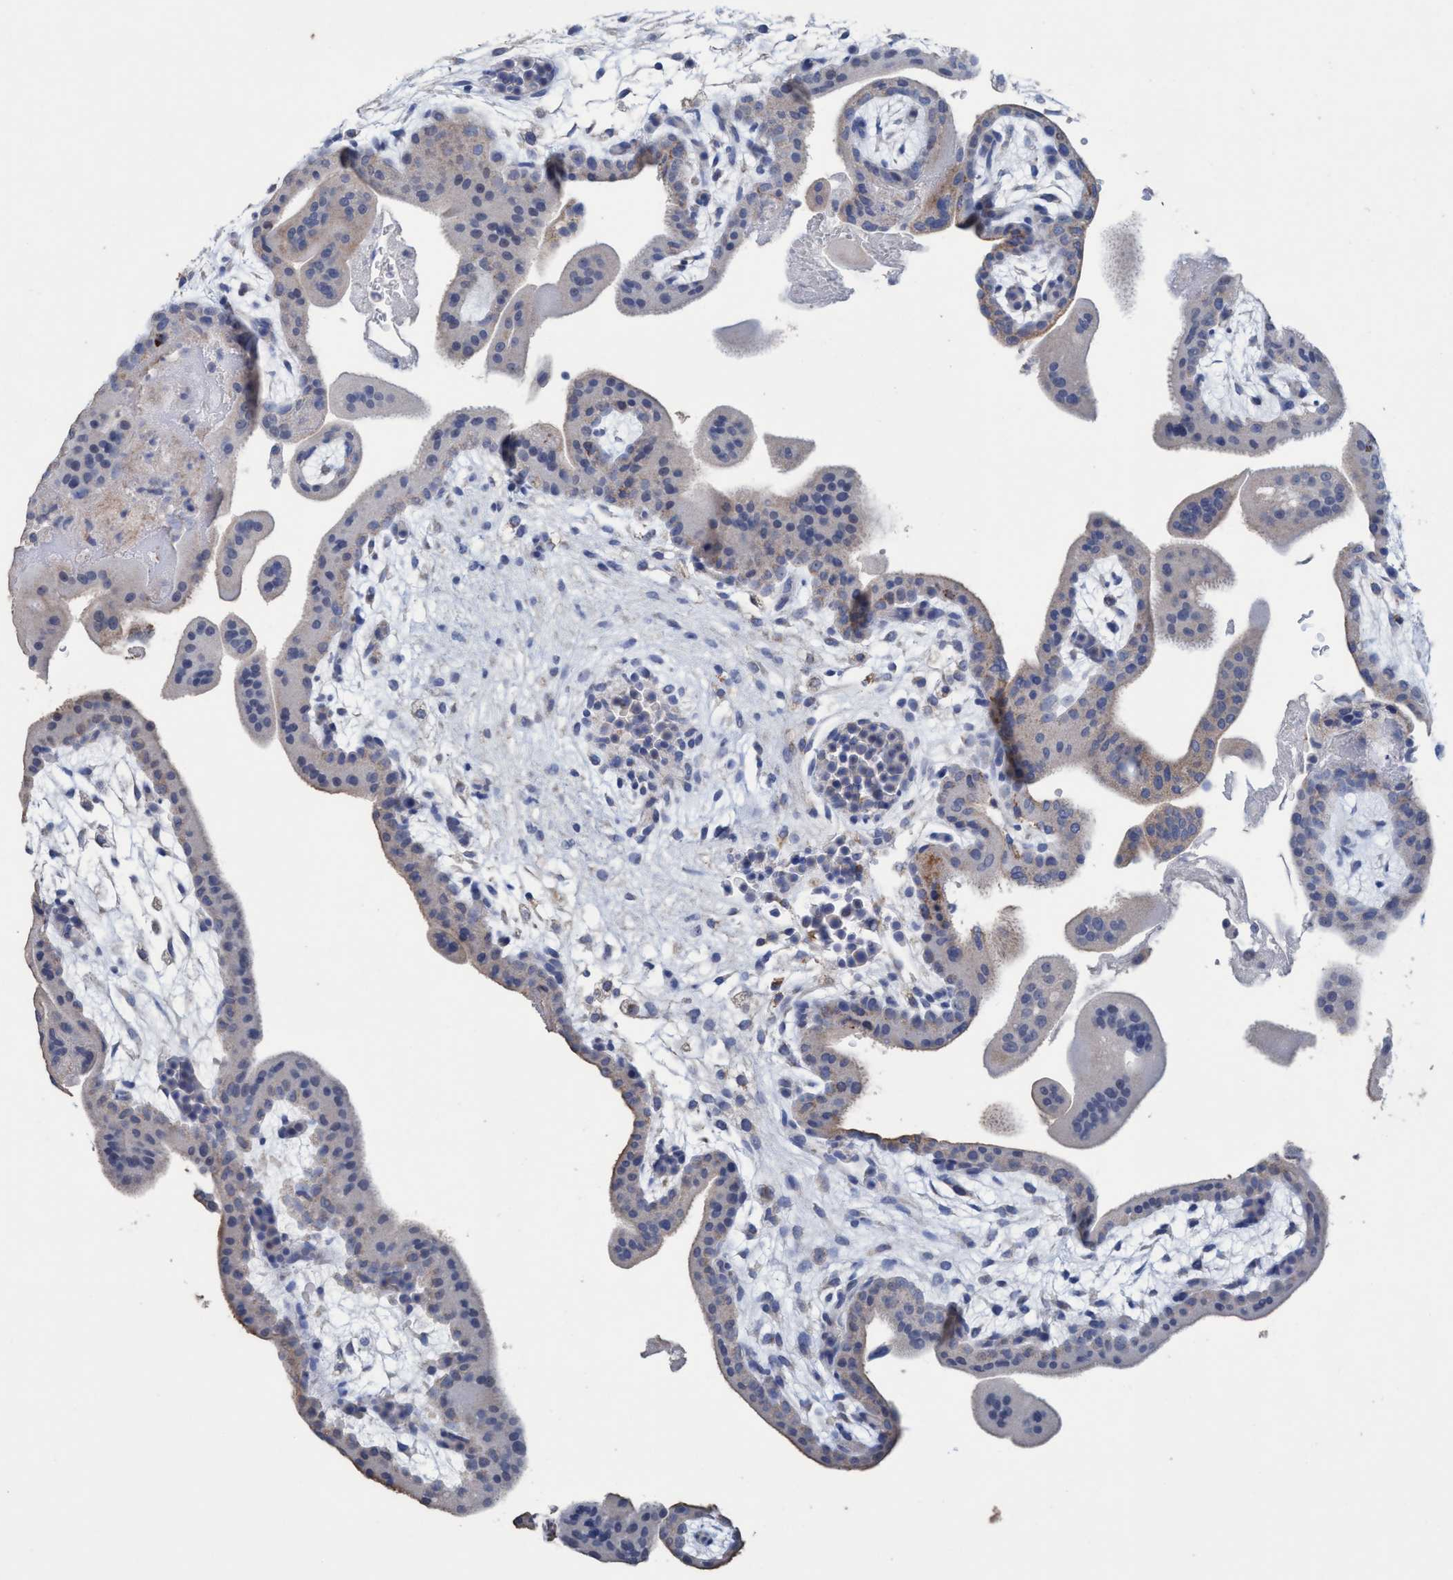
{"staining": {"intensity": "weak", "quantity": "<25%", "location": "cytoplasmic/membranous"}, "tissue": "placenta", "cell_type": "Trophoblastic cells", "image_type": "normal", "snomed": [{"axis": "morphology", "description": "Normal tissue, NOS"}, {"axis": "topography", "description": "Placenta"}], "caption": "This is an immunohistochemistry histopathology image of normal placenta. There is no expression in trophoblastic cells.", "gene": "RSAD1", "patient": {"sex": "female", "age": 35}}